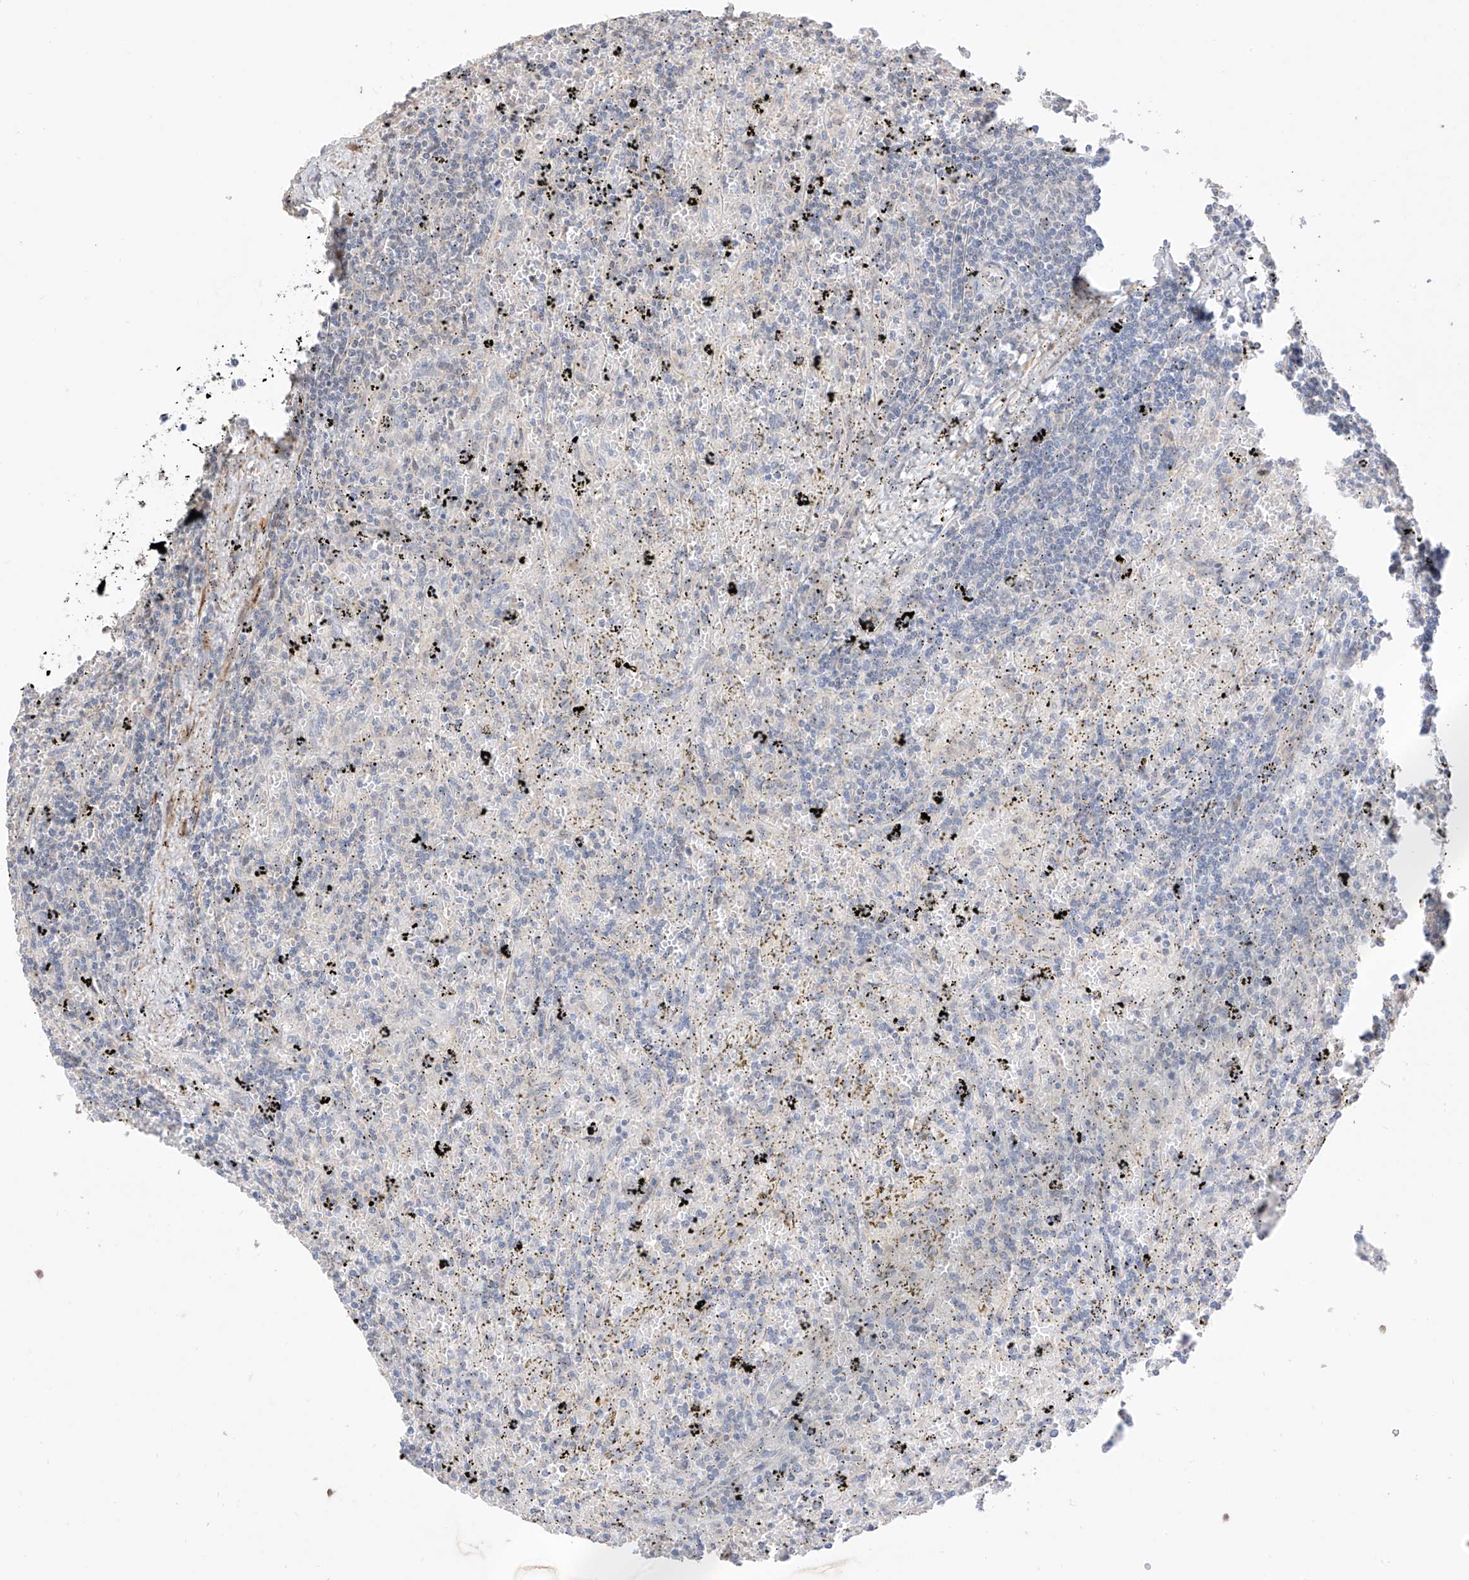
{"staining": {"intensity": "negative", "quantity": "none", "location": "none"}, "tissue": "lymphoma", "cell_type": "Tumor cells", "image_type": "cancer", "snomed": [{"axis": "morphology", "description": "Malignant lymphoma, non-Hodgkin's type, Low grade"}, {"axis": "topography", "description": "Spleen"}], "caption": "High magnification brightfield microscopy of lymphoma stained with DAB (3,3'-diaminobenzidine) (brown) and counterstained with hematoxylin (blue): tumor cells show no significant staining.", "gene": "LATS1", "patient": {"sex": "male", "age": 76}}